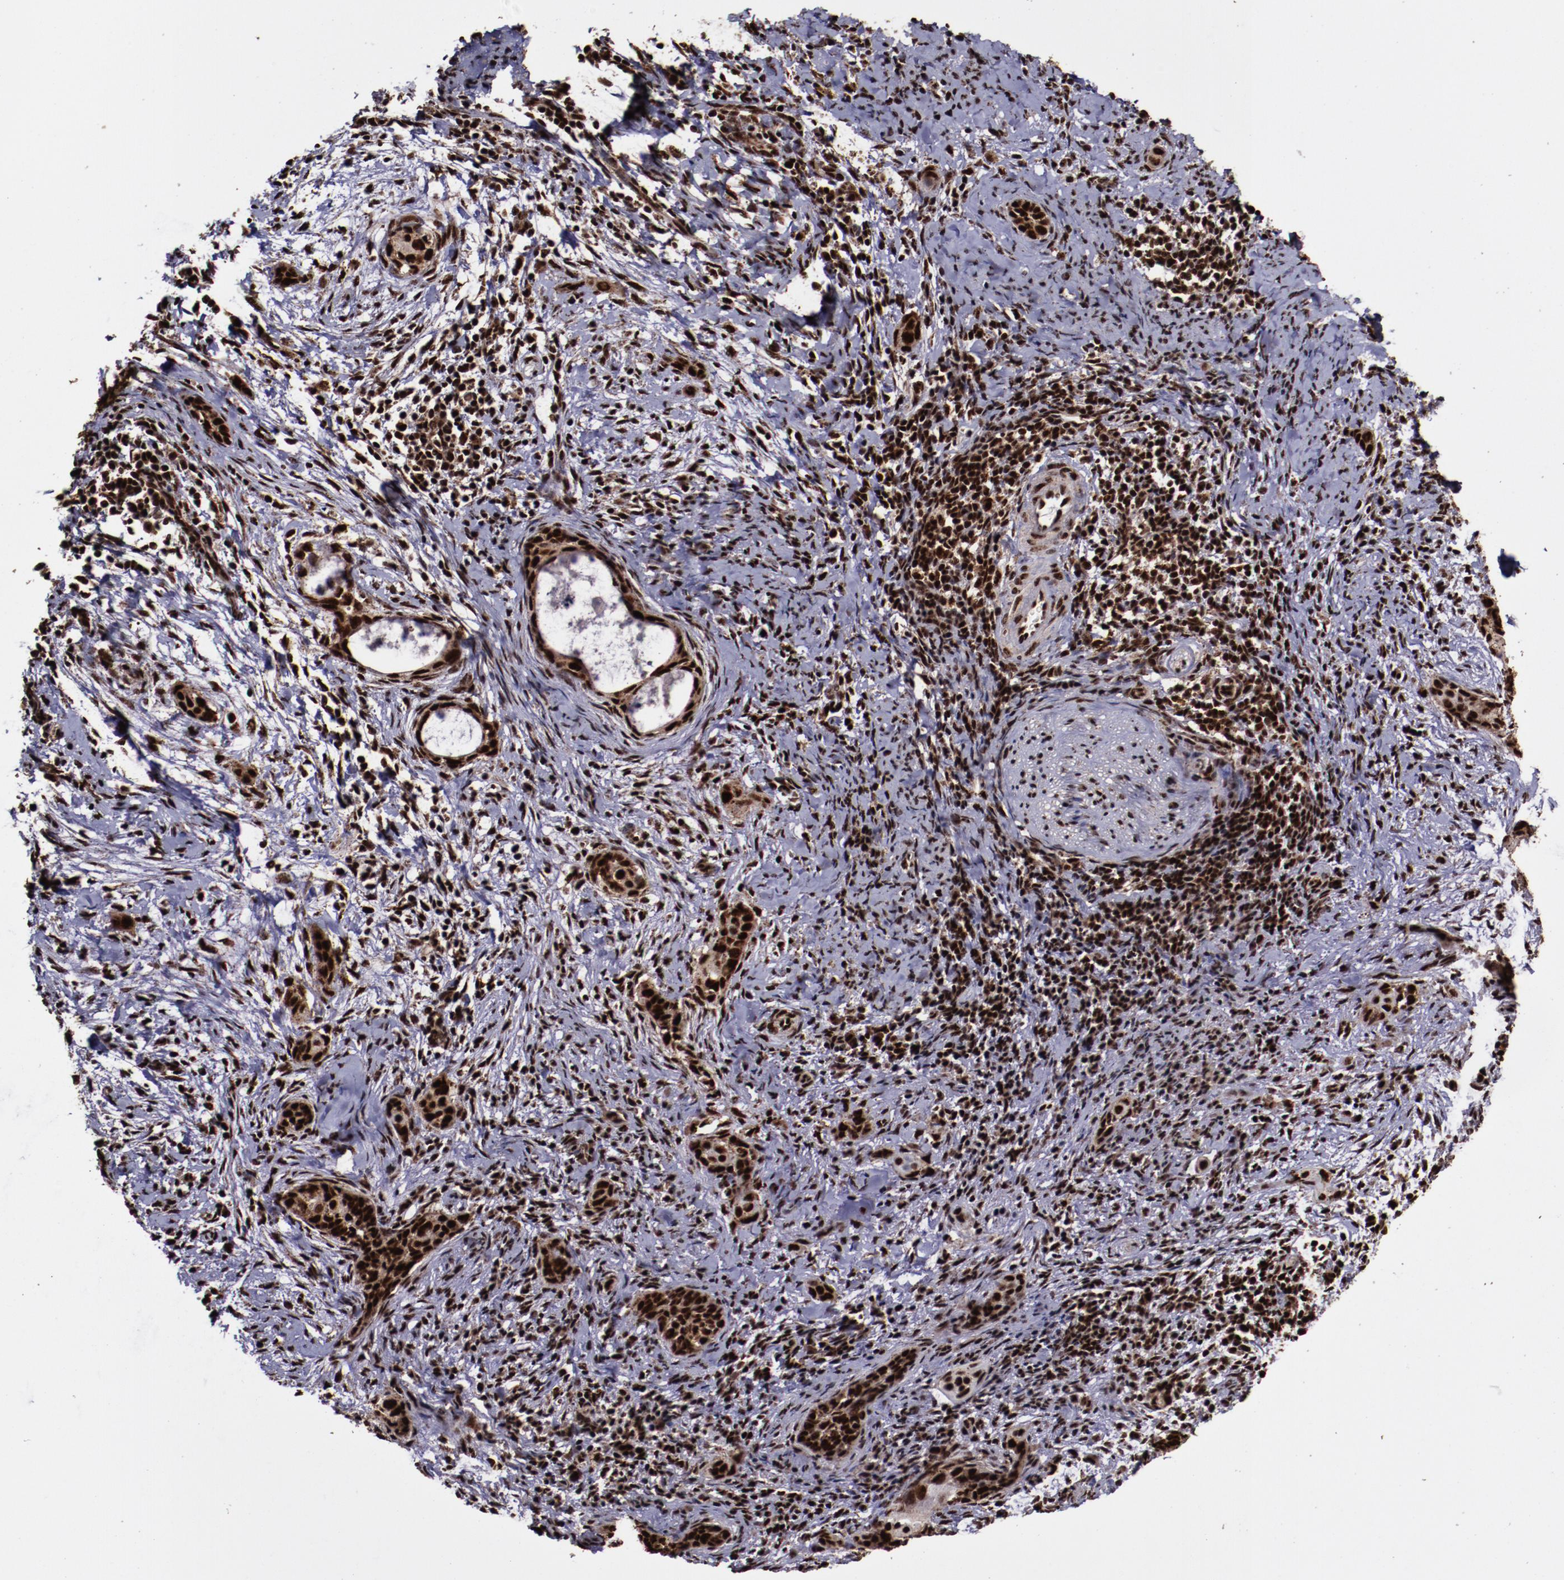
{"staining": {"intensity": "strong", "quantity": ">75%", "location": "cytoplasmic/membranous,nuclear"}, "tissue": "cervical cancer", "cell_type": "Tumor cells", "image_type": "cancer", "snomed": [{"axis": "morphology", "description": "Squamous cell carcinoma, NOS"}, {"axis": "topography", "description": "Cervix"}], "caption": "Cervical cancer stained with immunohistochemistry (IHC) displays strong cytoplasmic/membranous and nuclear positivity in about >75% of tumor cells.", "gene": "SNW1", "patient": {"sex": "female", "age": 33}}